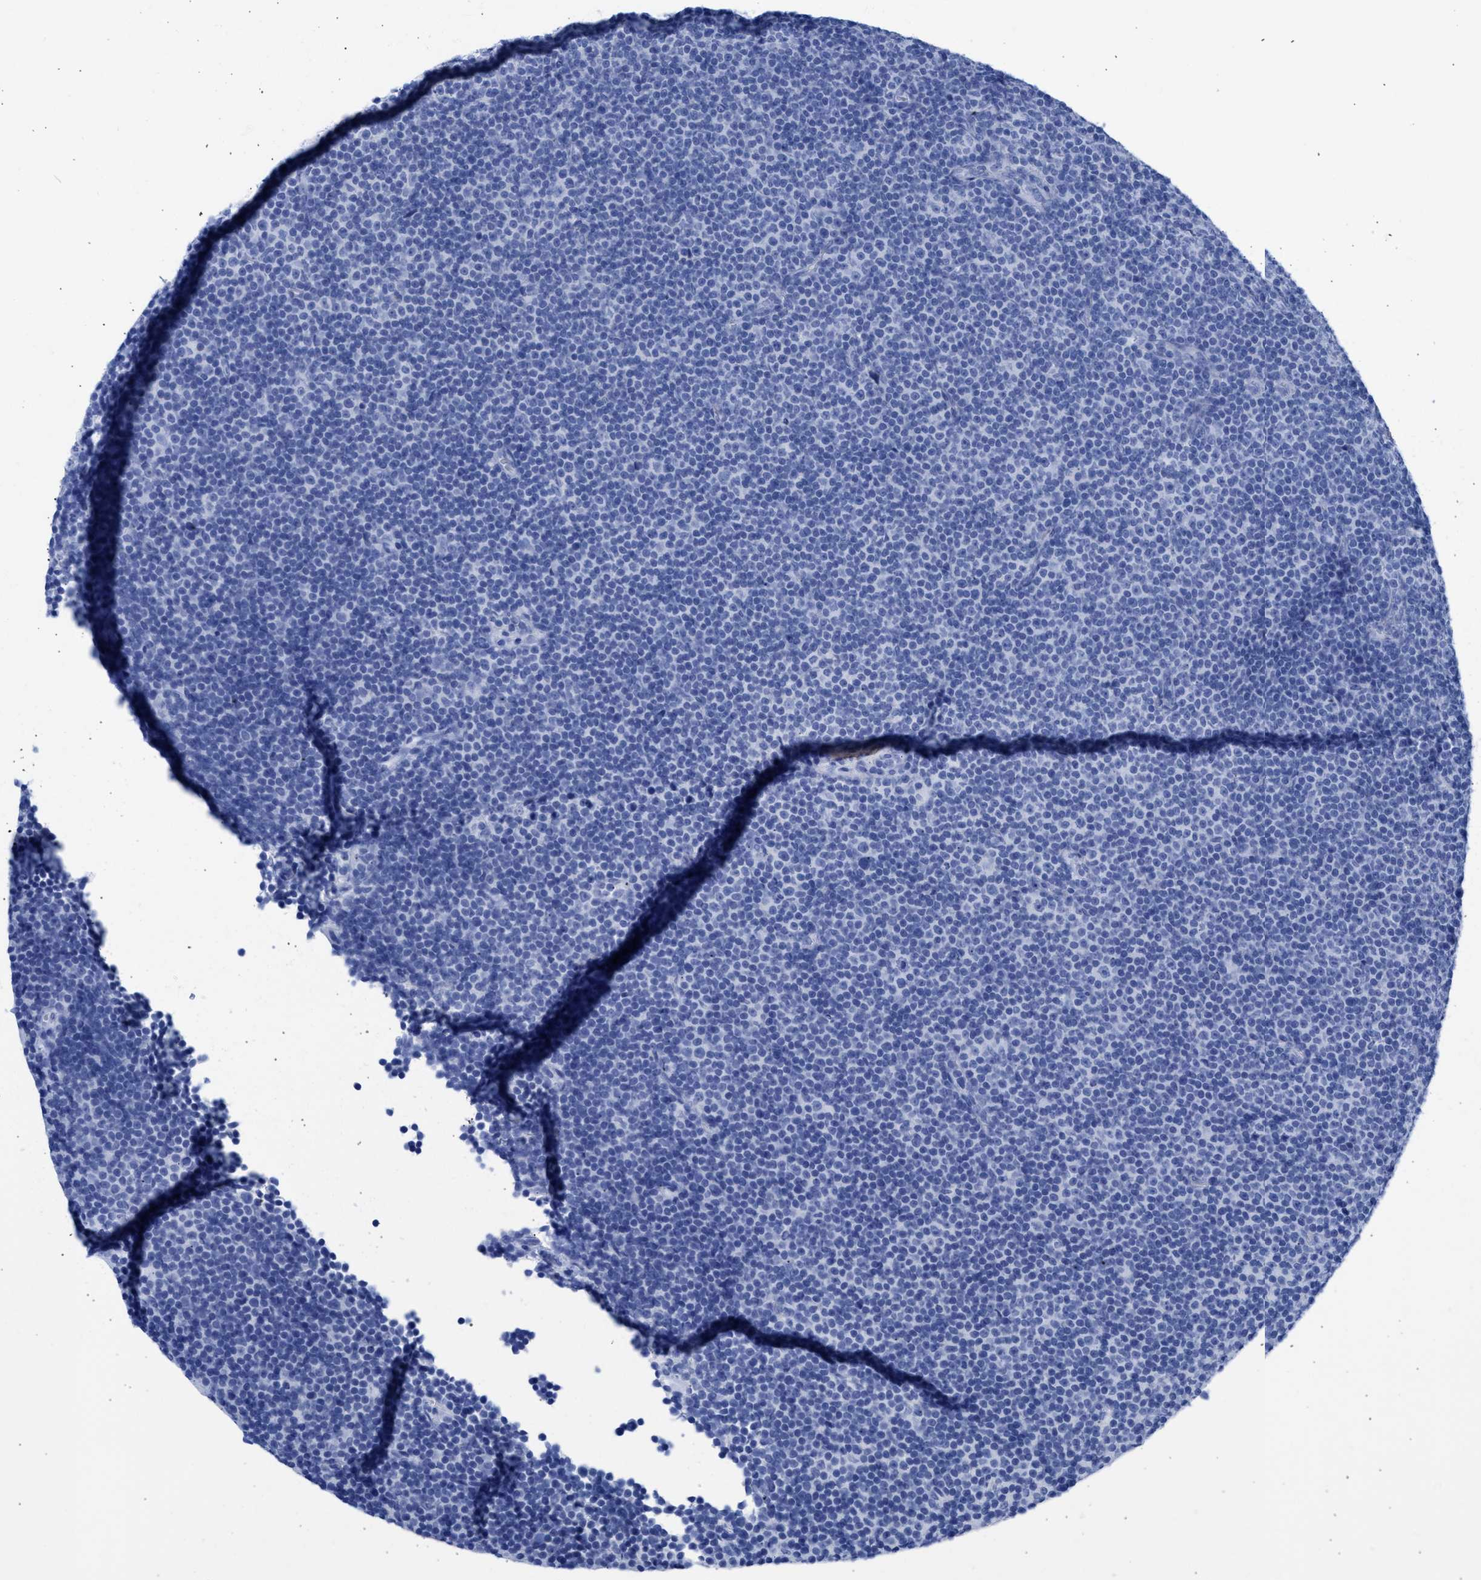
{"staining": {"intensity": "negative", "quantity": "none", "location": "none"}, "tissue": "lymphoma", "cell_type": "Tumor cells", "image_type": "cancer", "snomed": [{"axis": "morphology", "description": "Malignant lymphoma, non-Hodgkin's type, Low grade"}, {"axis": "topography", "description": "Lymph node"}], "caption": "IHC image of human low-grade malignant lymphoma, non-Hodgkin's type stained for a protein (brown), which shows no staining in tumor cells.", "gene": "RSPH1", "patient": {"sex": "female", "age": 67}}